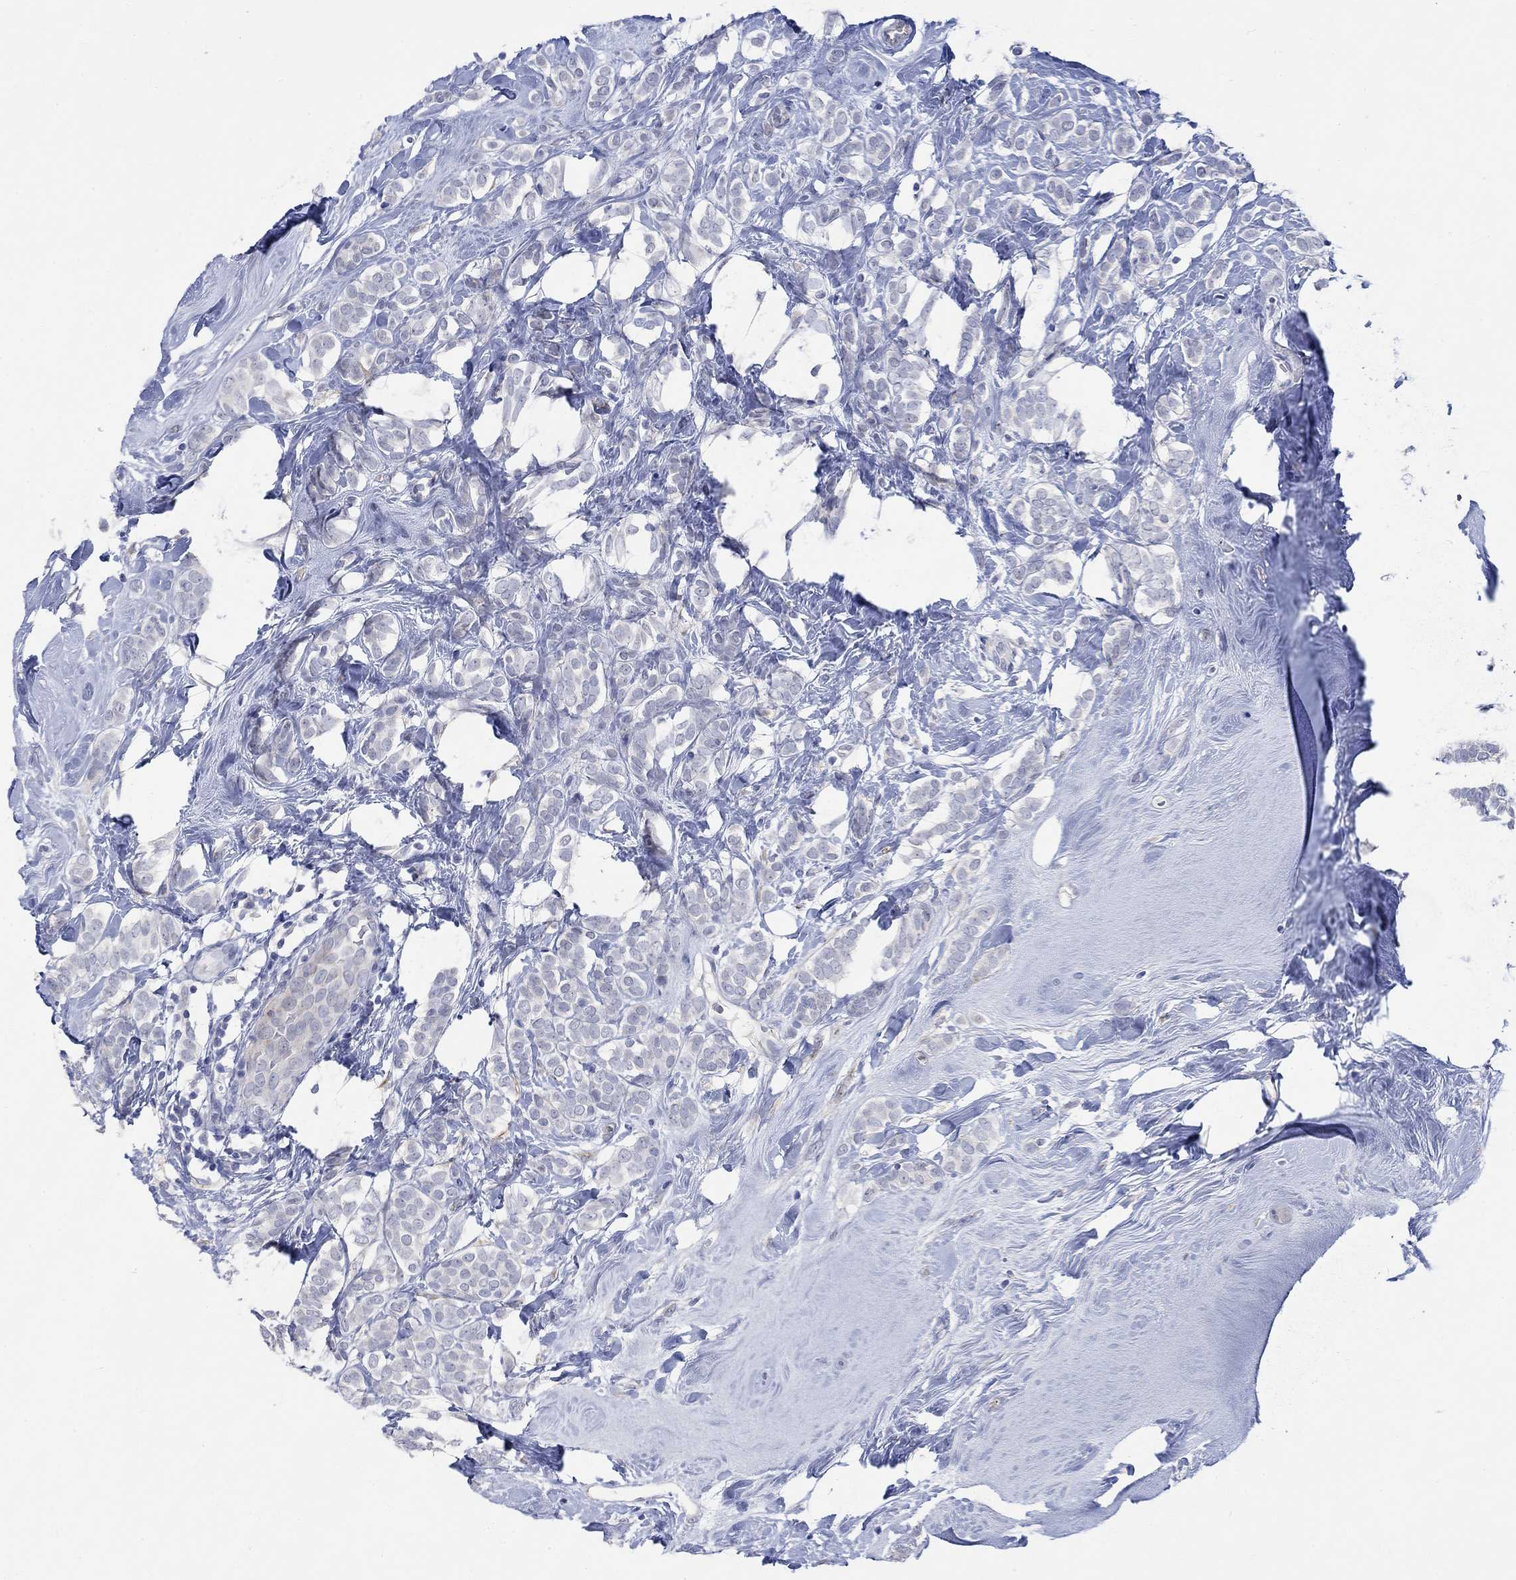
{"staining": {"intensity": "negative", "quantity": "none", "location": "none"}, "tissue": "breast cancer", "cell_type": "Tumor cells", "image_type": "cancer", "snomed": [{"axis": "morphology", "description": "Lobular carcinoma"}, {"axis": "topography", "description": "Breast"}], "caption": "An immunohistochemistry (IHC) image of breast lobular carcinoma is shown. There is no staining in tumor cells of breast lobular carcinoma.", "gene": "DLK1", "patient": {"sex": "female", "age": 49}}